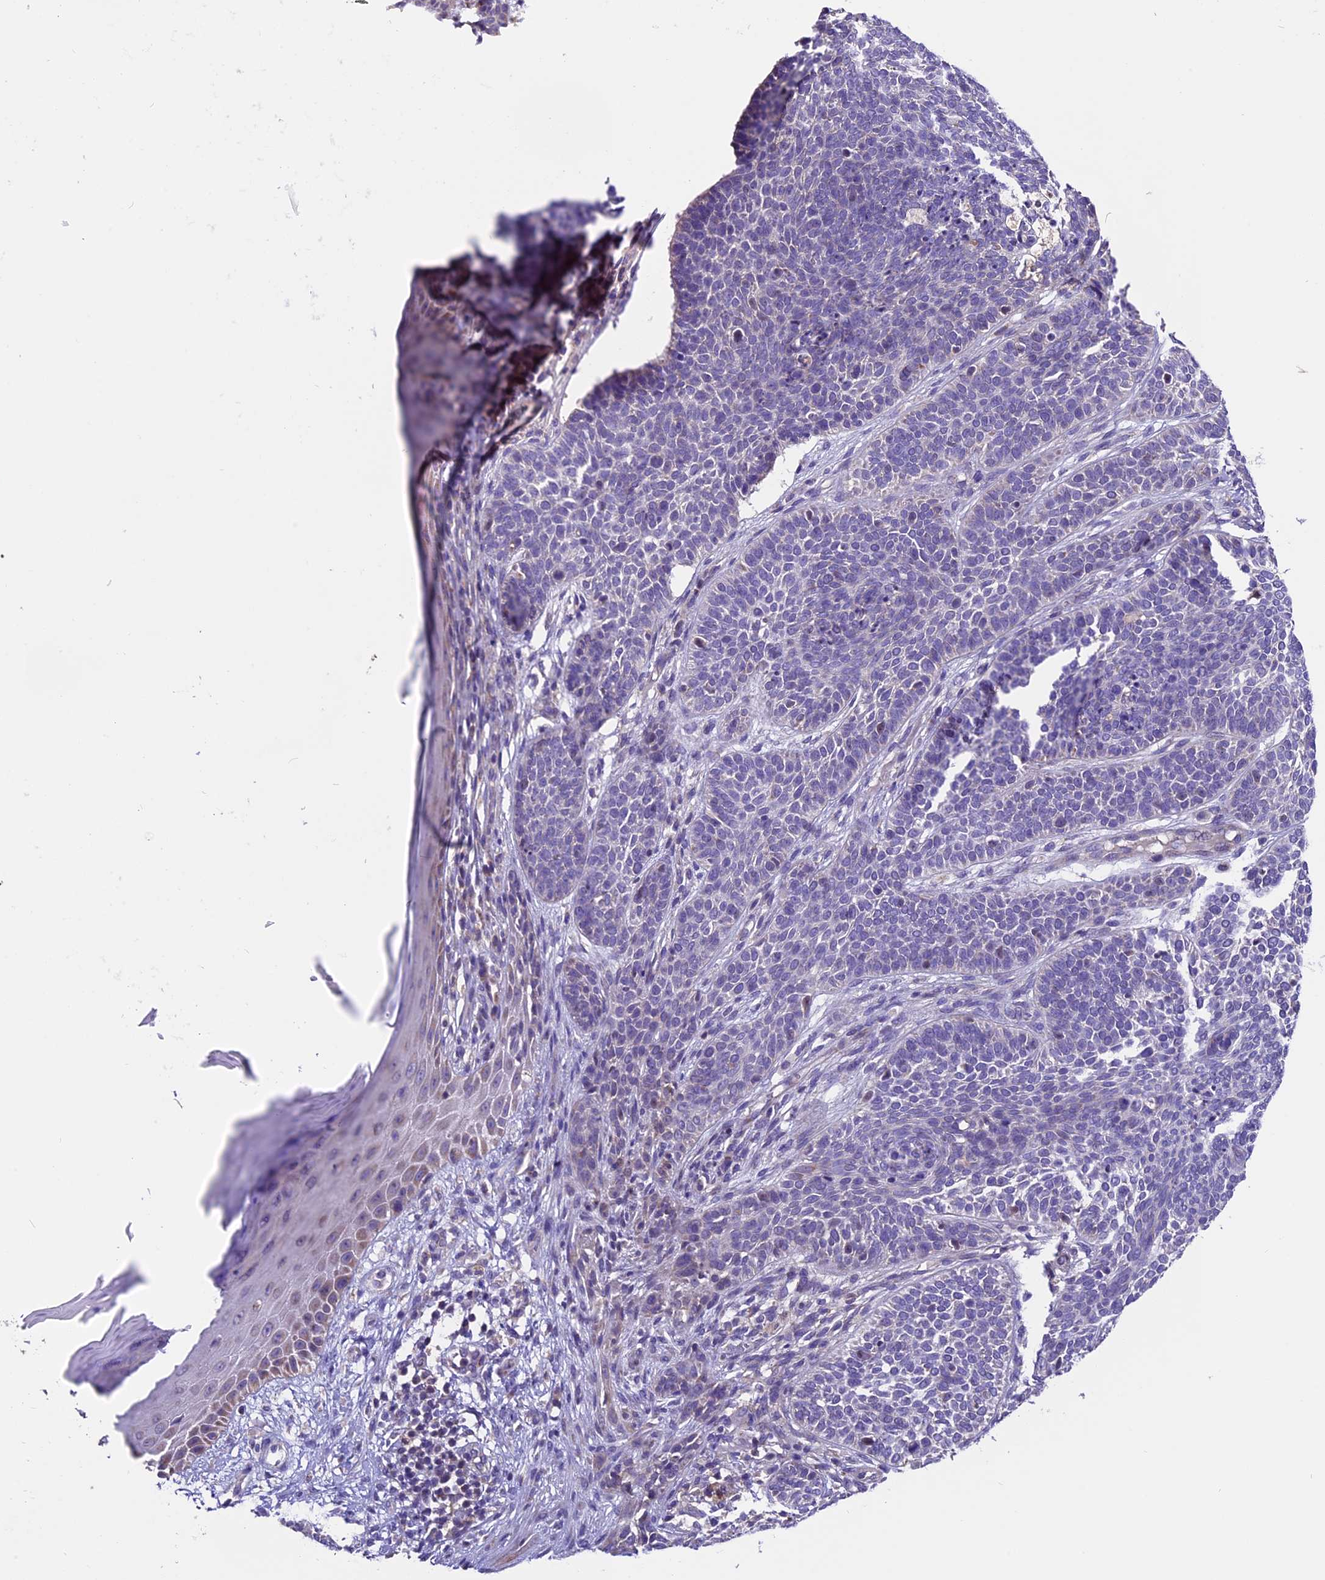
{"staining": {"intensity": "negative", "quantity": "none", "location": "none"}, "tissue": "skin cancer", "cell_type": "Tumor cells", "image_type": "cancer", "snomed": [{"axis": "morphology", "description": "Basal cell carcinoma"}, {"axis": "topography", "description": "Skin"}], "caption": "The immunohistochemistry micrograph has no significant staining in tumor cells of basal cell carcinoma (skin) tissue.", "gene": "DDX28", "patient": {"sex": "male", "age": 85}}